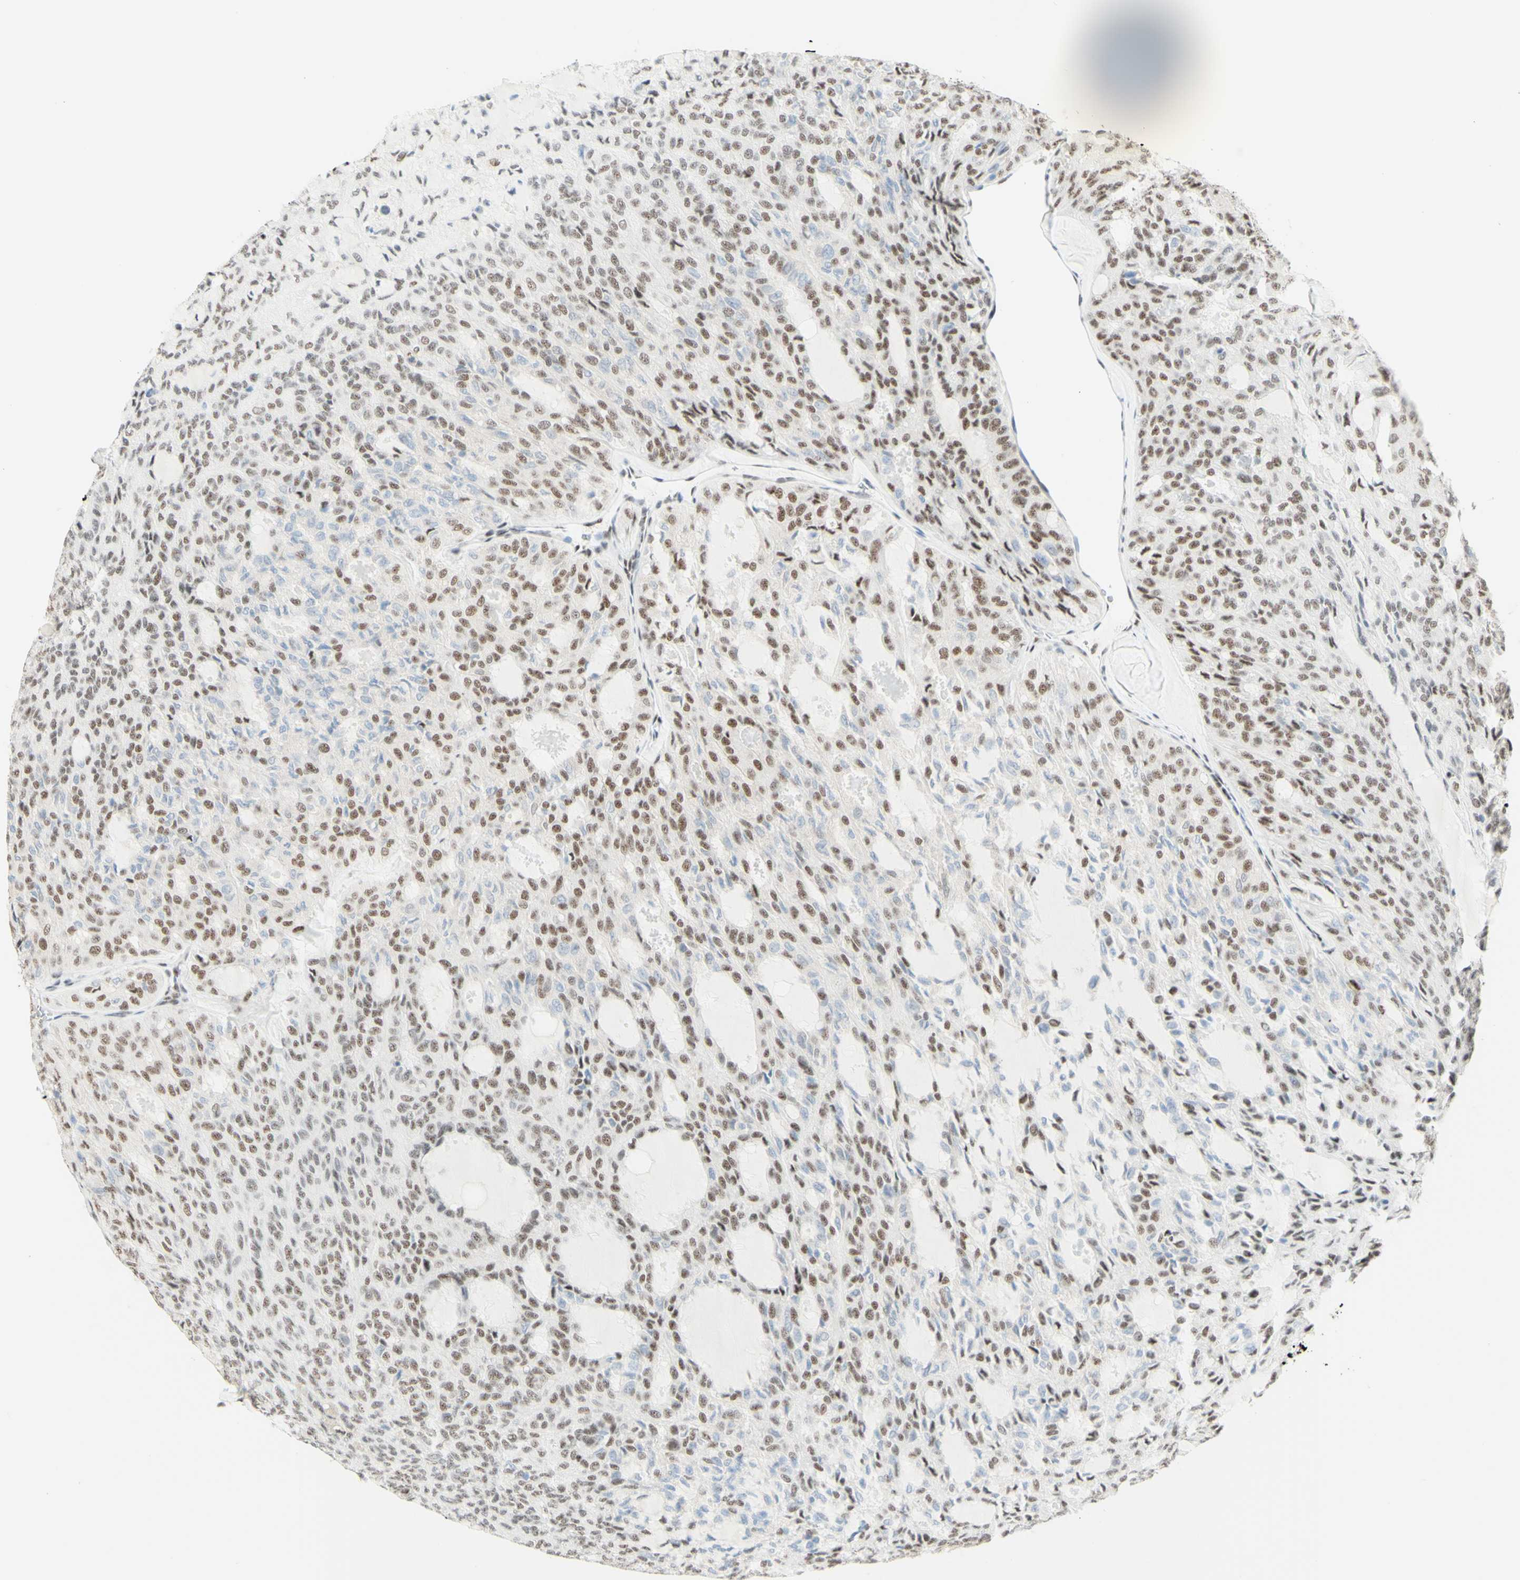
{"staining": {"intensity": "weak", "quantity": "25%-75%", "location": "nuclear"}, "tissue": "thyroid cancer", "cell_type": "Tumor cells", "image_type": "cancer", "snomed": [{"axis": "morphology", "description": "Follicular adenoma carcinoma, NOS"}, {"axis": "topography", "description": "Thyroid gland"}], "caption": "Brown immunohistochemical staining in human thyroid cancer exhibits weak nuclear positivity in approximately 25%-75% of tumor cells. (DAB (3,3'-diaminobenzidine) = brown stain, brightfield microscopy at high magnification).", "gene": "WTAP", "patient": {"sex": "male", "age": 75}}